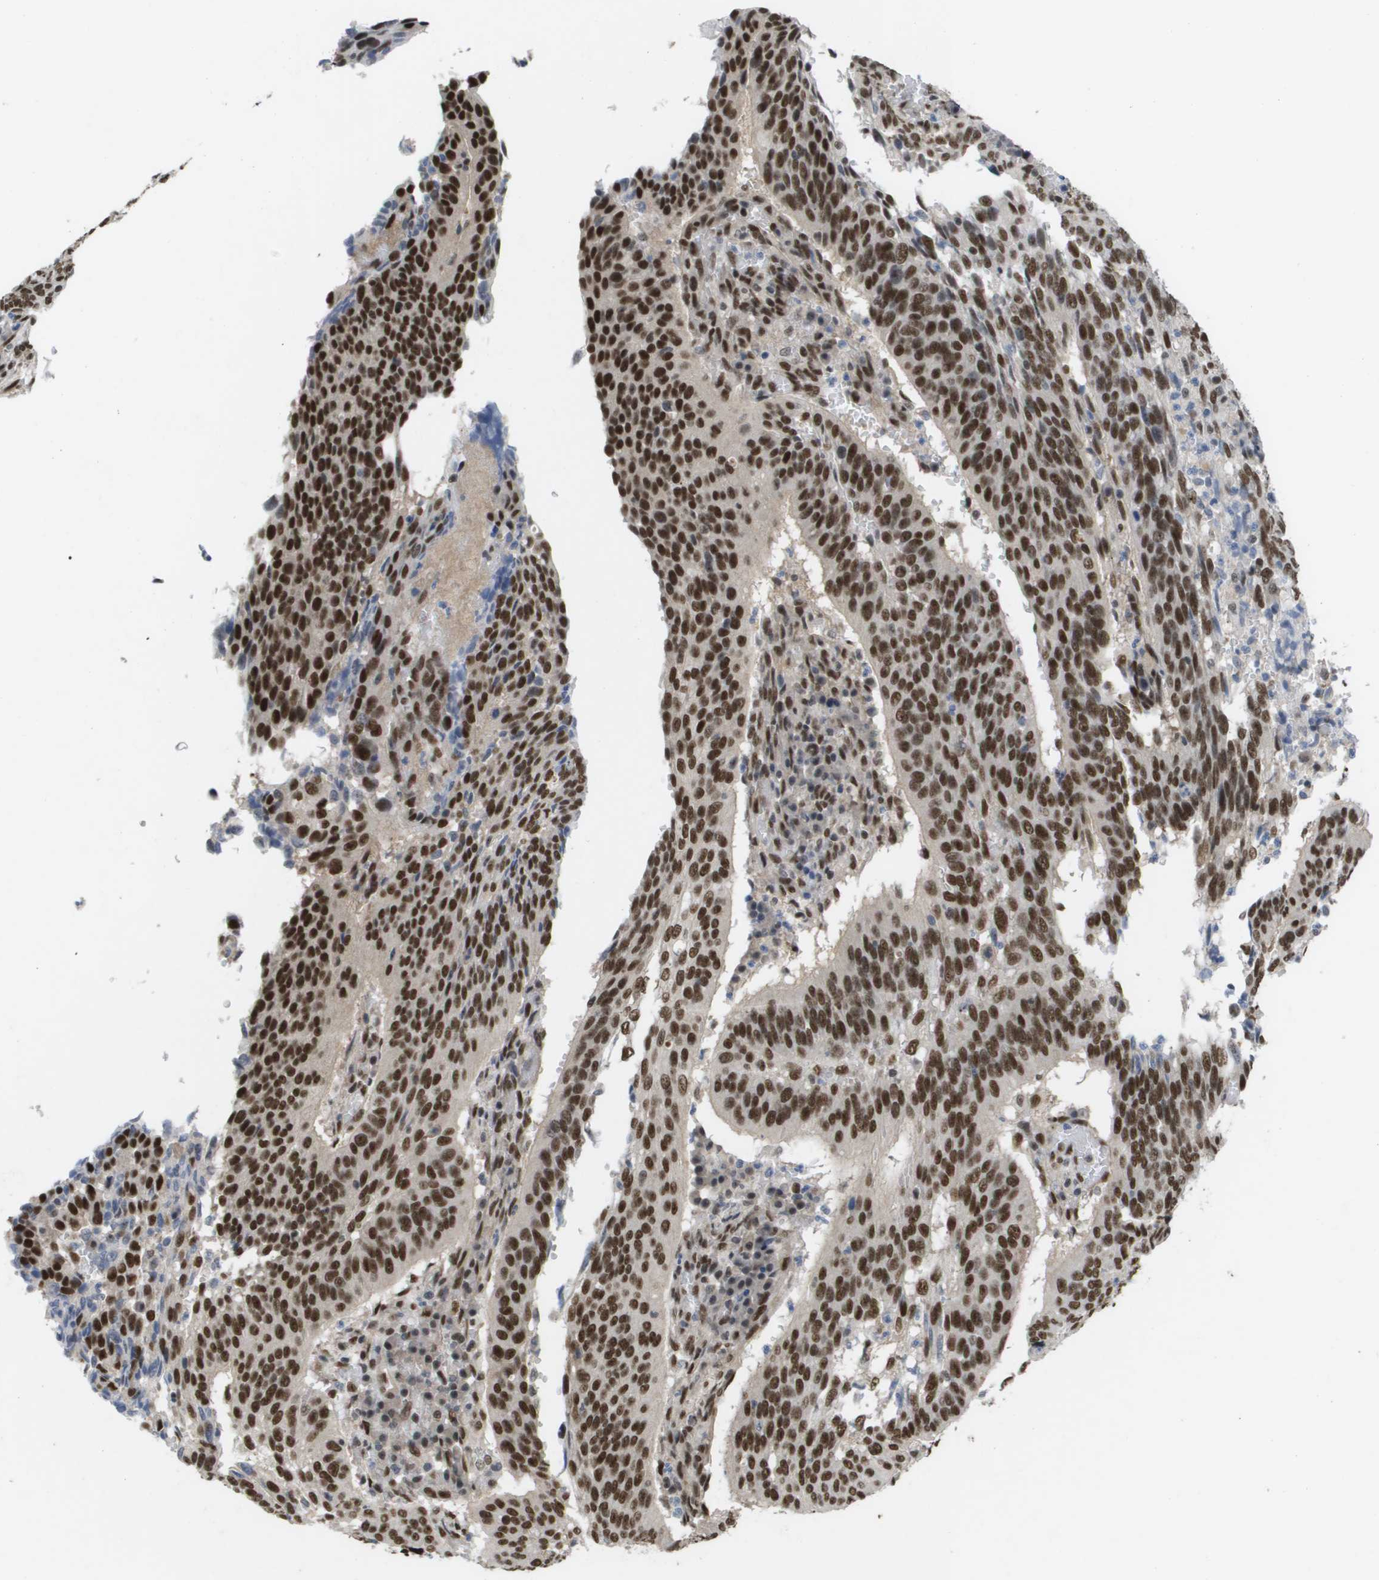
{"staining": {"intensity": "strong", "quantity": ">75%", "location": "nuclear"}, "tissue": "cervical cancer", "cell_type": "Tumor cells", "image_type": "cancer", "snomed": [{"axis": "morphology", "description": "Normal tissue, NOS"}, {"axis": "morphology", "description": "Squamous cell carcinoma, NOS"}, {"axis": "topography", "description": "Cervix"}], "caption": "The histopathology image demonstrates a brown stain indicating the presence of a protein in the nuclear of tumor cells in cervical squamous cell carcinoma. (Stains: DAB in brown, nuclei in blue, Microscopy: brightfield microscopy at high magnification).", "gene": "CDT1", "patient": {"sex": "female", "age": 39}}